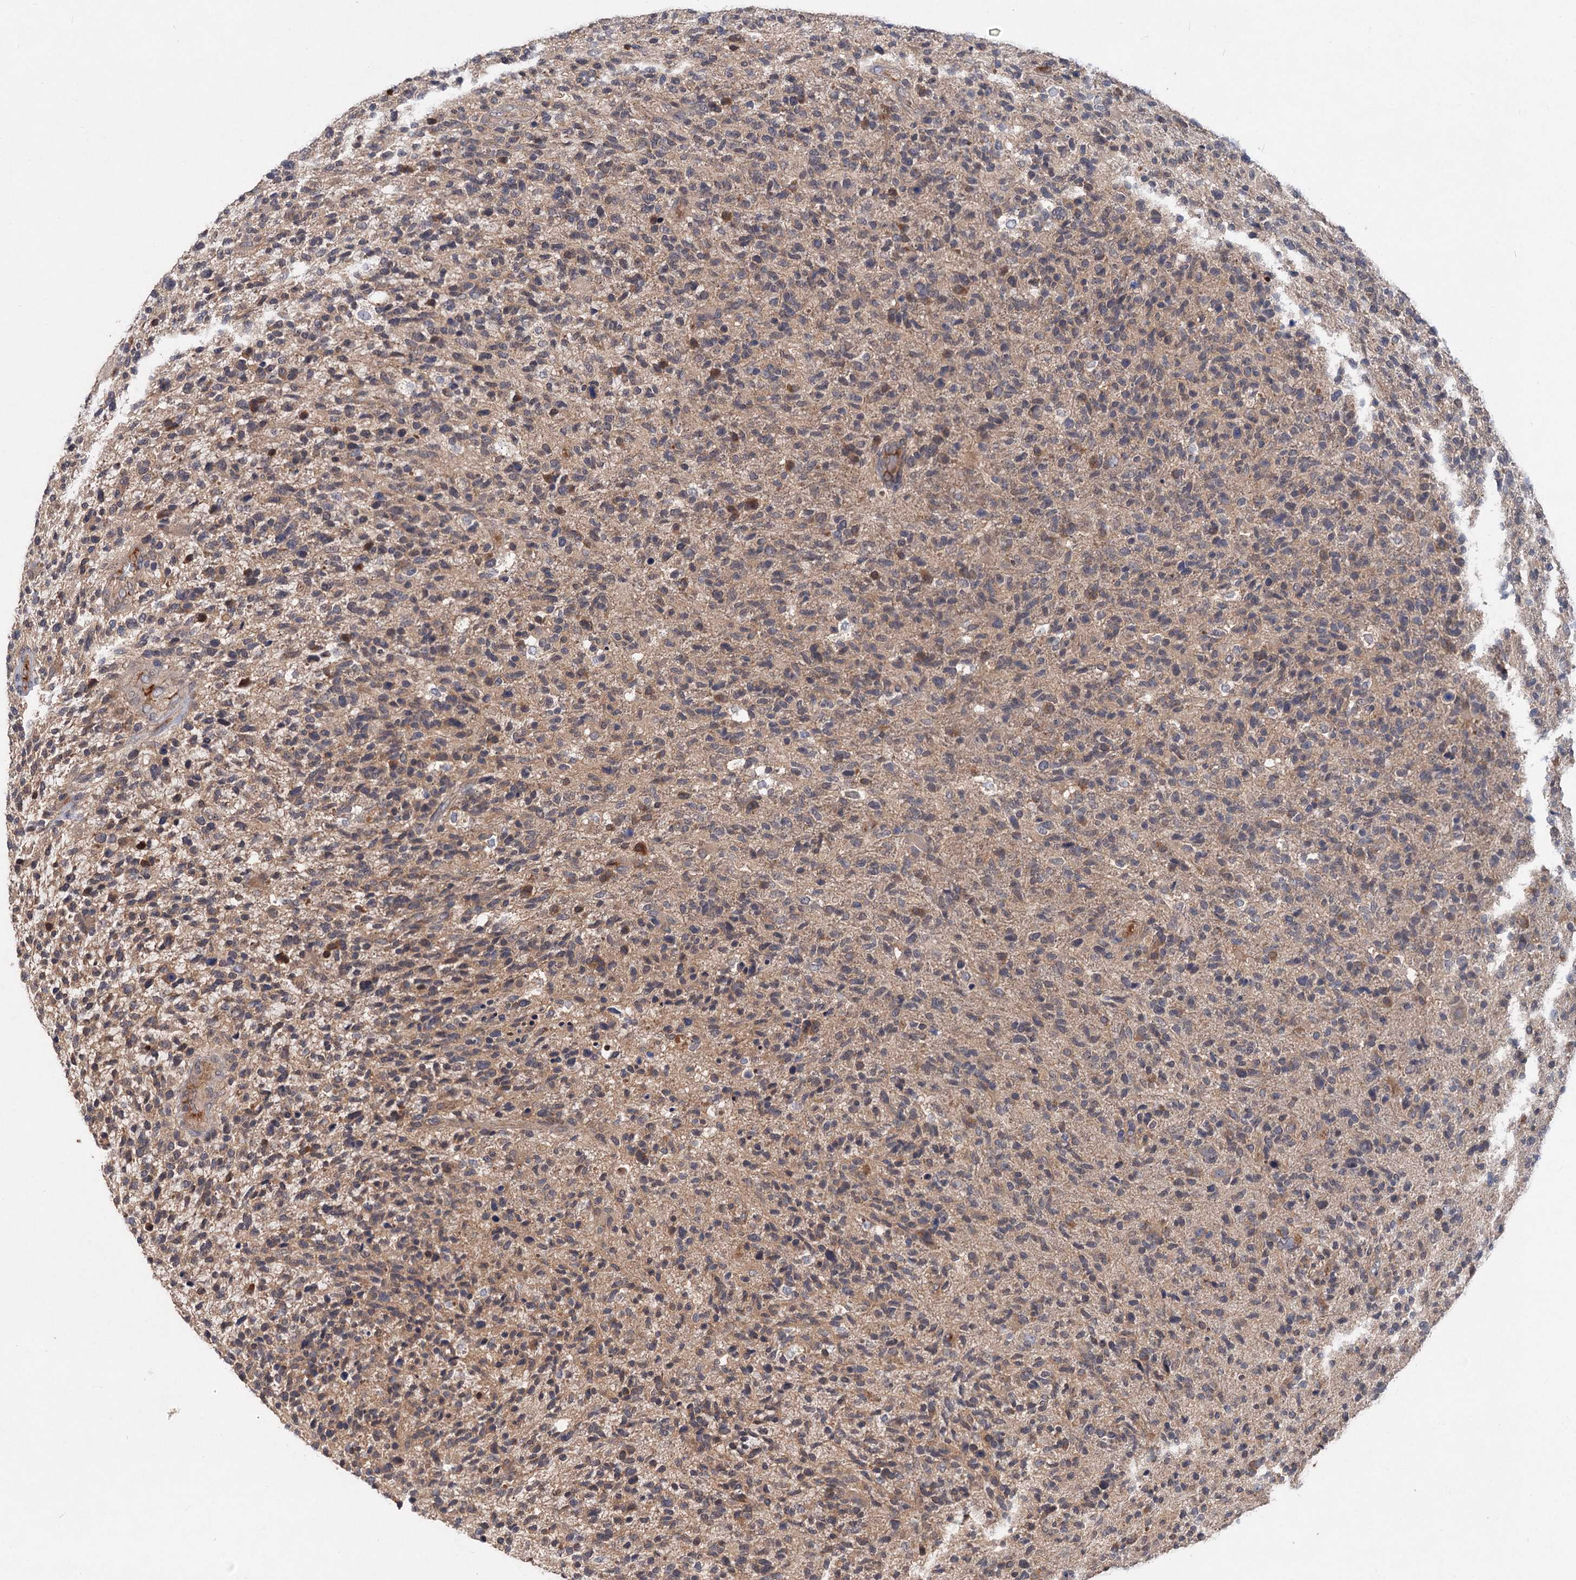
{"staining": {"intensity": "weak", "quantity": ">75%", "location": "cytoplasmic/membranous"}, "tissue": "glioma", "cell_type": "Tumor cells", "image_type": "cancer", "snomed": [{"axis": "morphology", "description": "Glioma, malignant, High grade"}, {"axis": "topography", "description": "Brain"}], "caption": "Weak cytoplasmic/membranous staining is appreciated in approximately >75% of tumor cells in glioma.", "gene": "NUDCD2", "patient": {"sex": "male", "age": 72}}